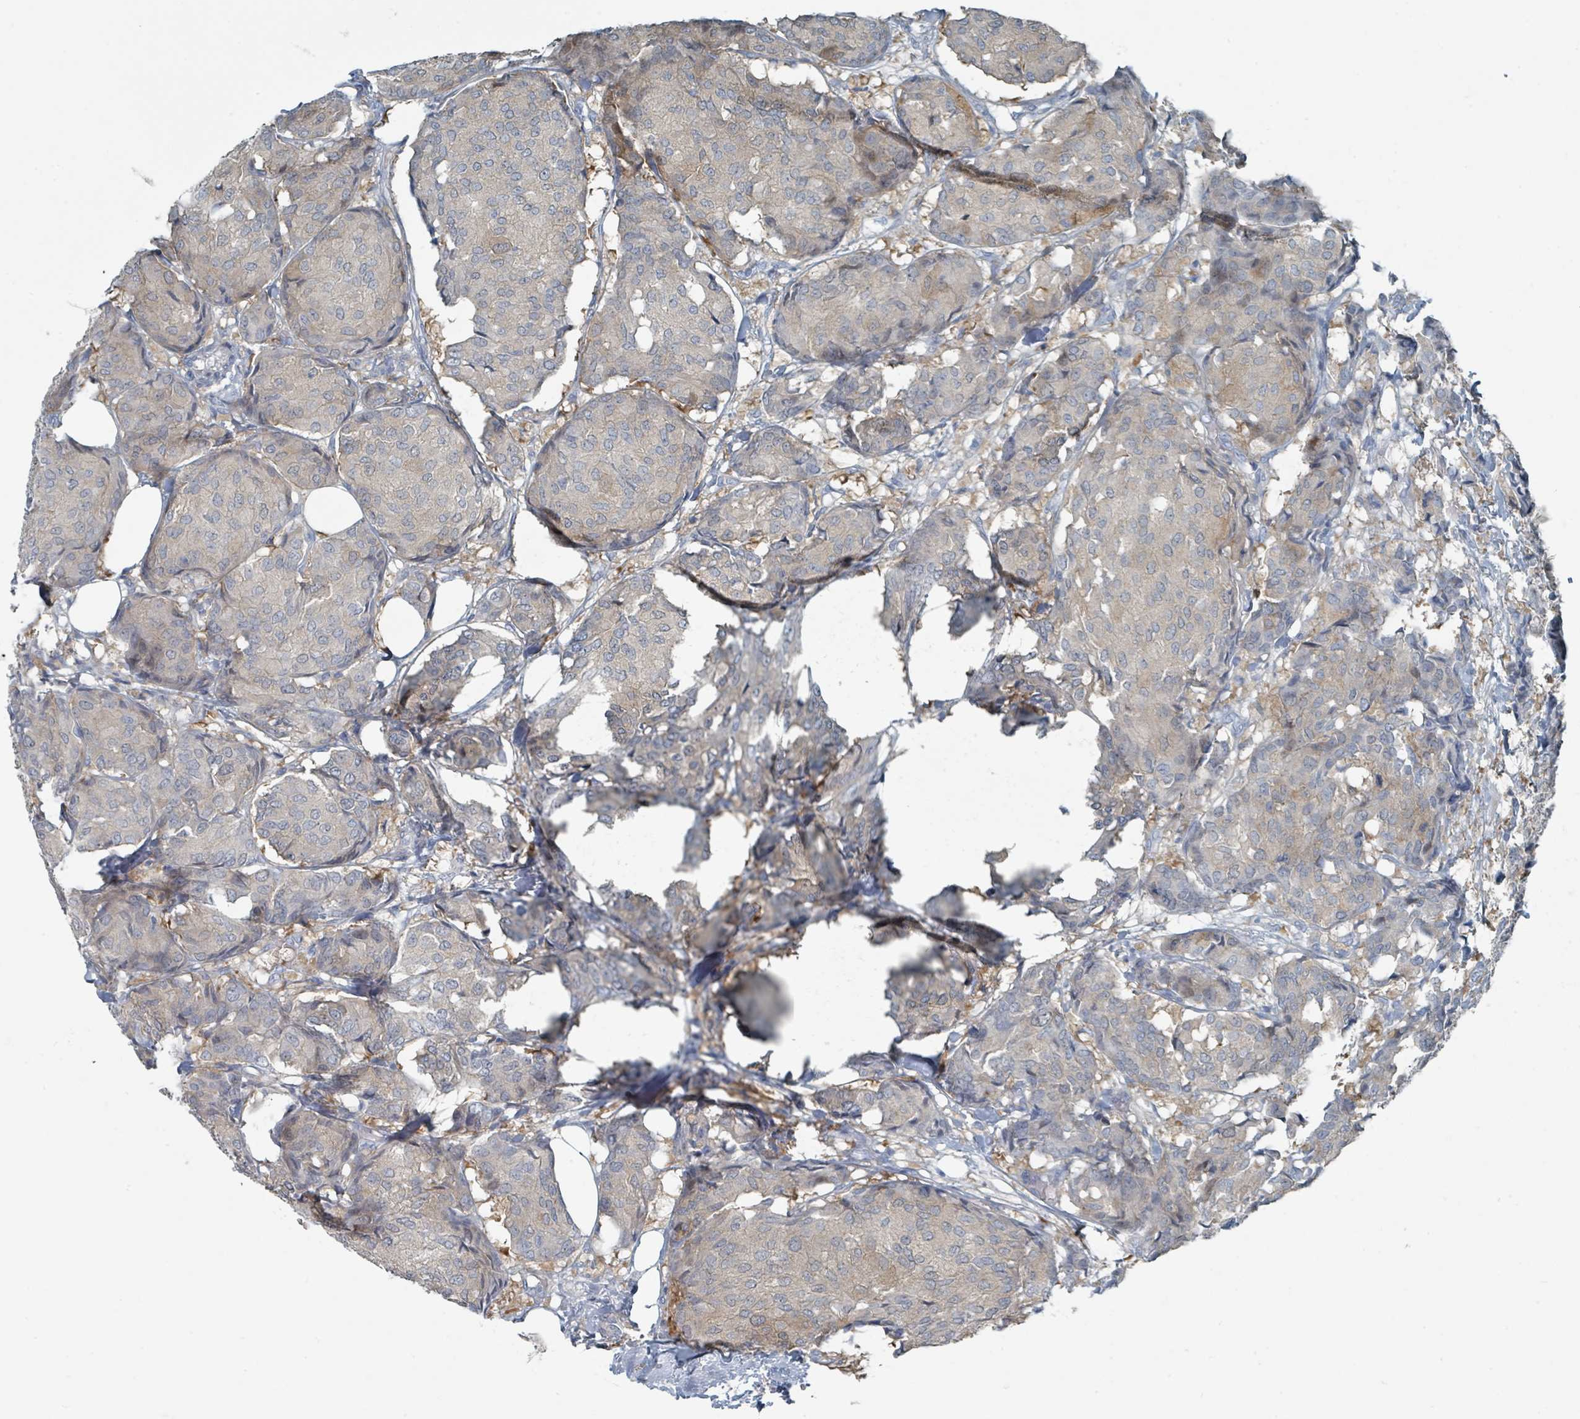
{"staining": {"intensity": "weak", "quantity": "<25%", "location": "cytoplasmic/membranous"}, "tissue": "breast cancer", "cell_type": "Tumor cells", "image_type": "cancer", "snomed": [{"axis": "morphology", "description": "Duct carcinoma"}, {"axis": "topography", "description": "Breast"}], "caption": "A histopathology image of invasive ductal carcinoma (breast) stained for a protein demonstrates no brown staining in tumor cells.", "gene": "GAMT", "patient": {"sex": "female", "age": 75}}